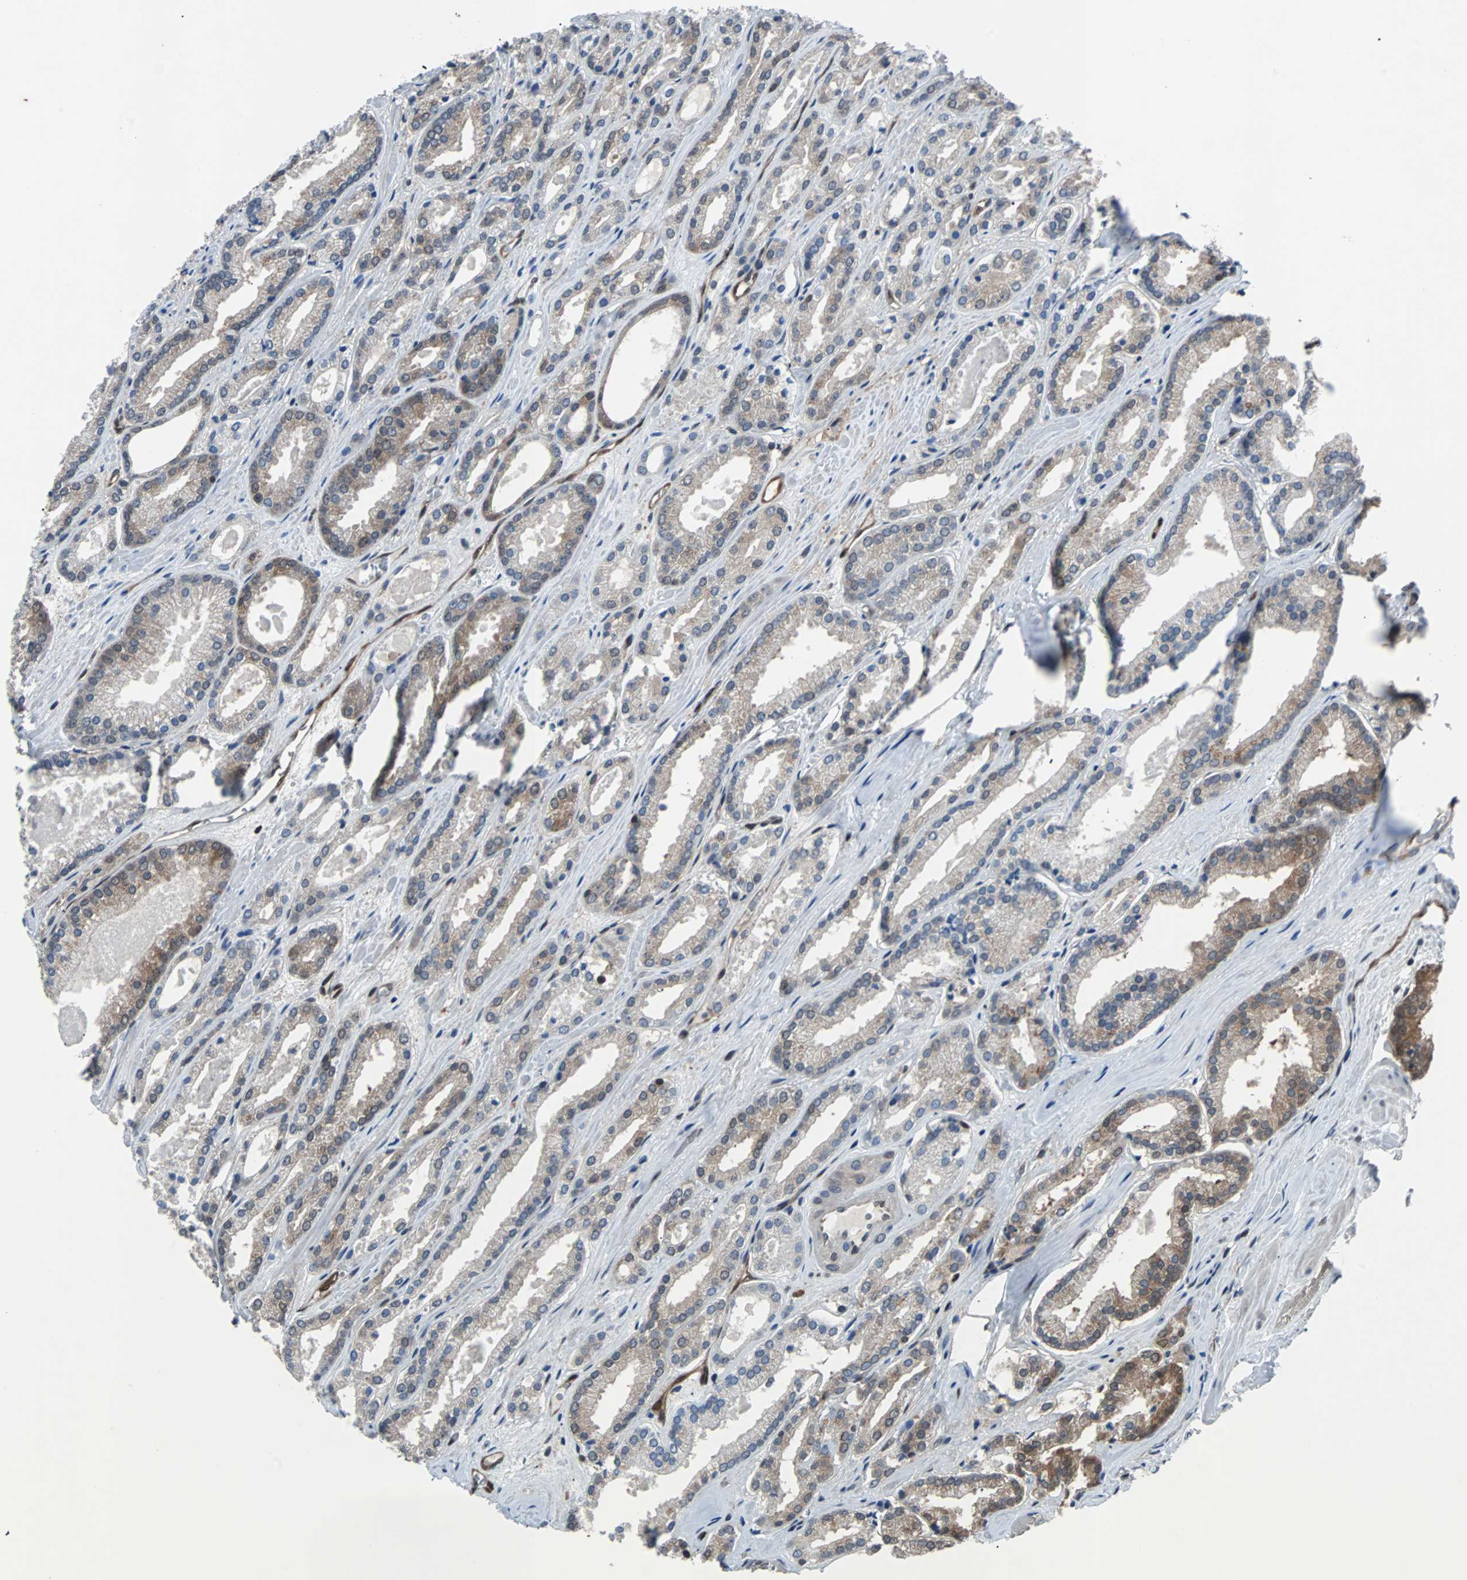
{"staining": {"intensity": "moderate", "quantity": "<25%", "location": "cytoplasmic/membranous,nuclear"}, "tissue": "prostate cancer", "cell_type": "Tumor cells", "image_type": "cancer", "snomed": [{"axis": "morphology", "description": "Adenocarcinoma, Low grade"}, {"axis": "topography", "description": "Prostate"}], "caption": "Human adenocarcinoma (low-grade) (prostate) stained with a brown dye exhibits moderate cytoplasmic/membranous and nuclear positive expression in about <25% of tumor cells.", "gene": "MAP2K6", "patient": {"sex": "male", "age": 59}}